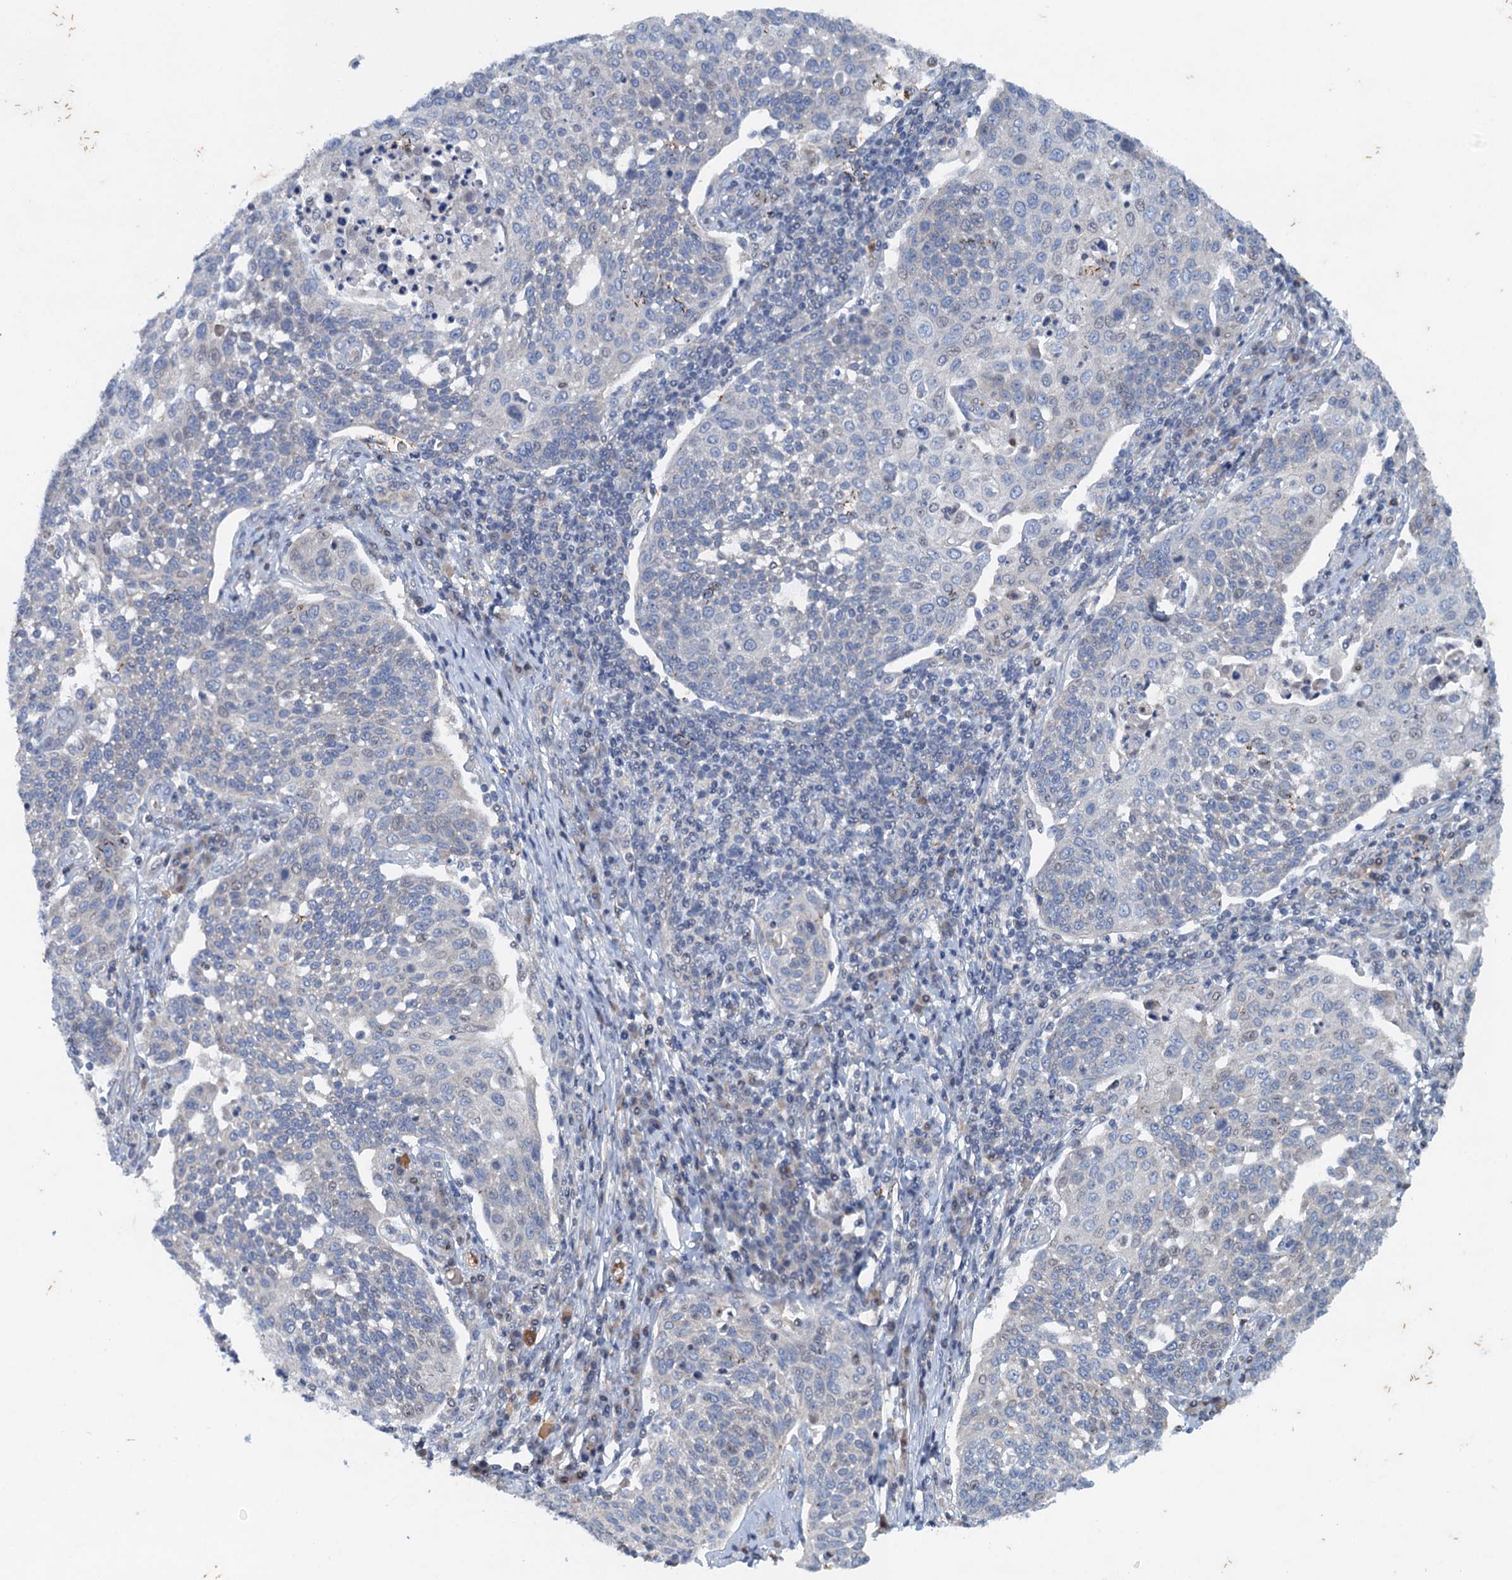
{"staining": {"intensity": "negative", "quantity": "none", "location": "none"}, "tissue": "cervical cancer", "cell_type": "Tumor cells", "image_type": "cancer", "snomed": [{"axis": "morphology", "description": "Squamous cell carcinoma, NOS"}, {"axis": "topography", "description": "Cervix"}], "caption": "An immunohistochemistry histopathology image of cervical cancer is shown. There is no staining in tumor cells of cervical cancer. Nuclei are stained in blue.", "gene": "NBEA", "patient": {"sex": "female", "age": 34}}